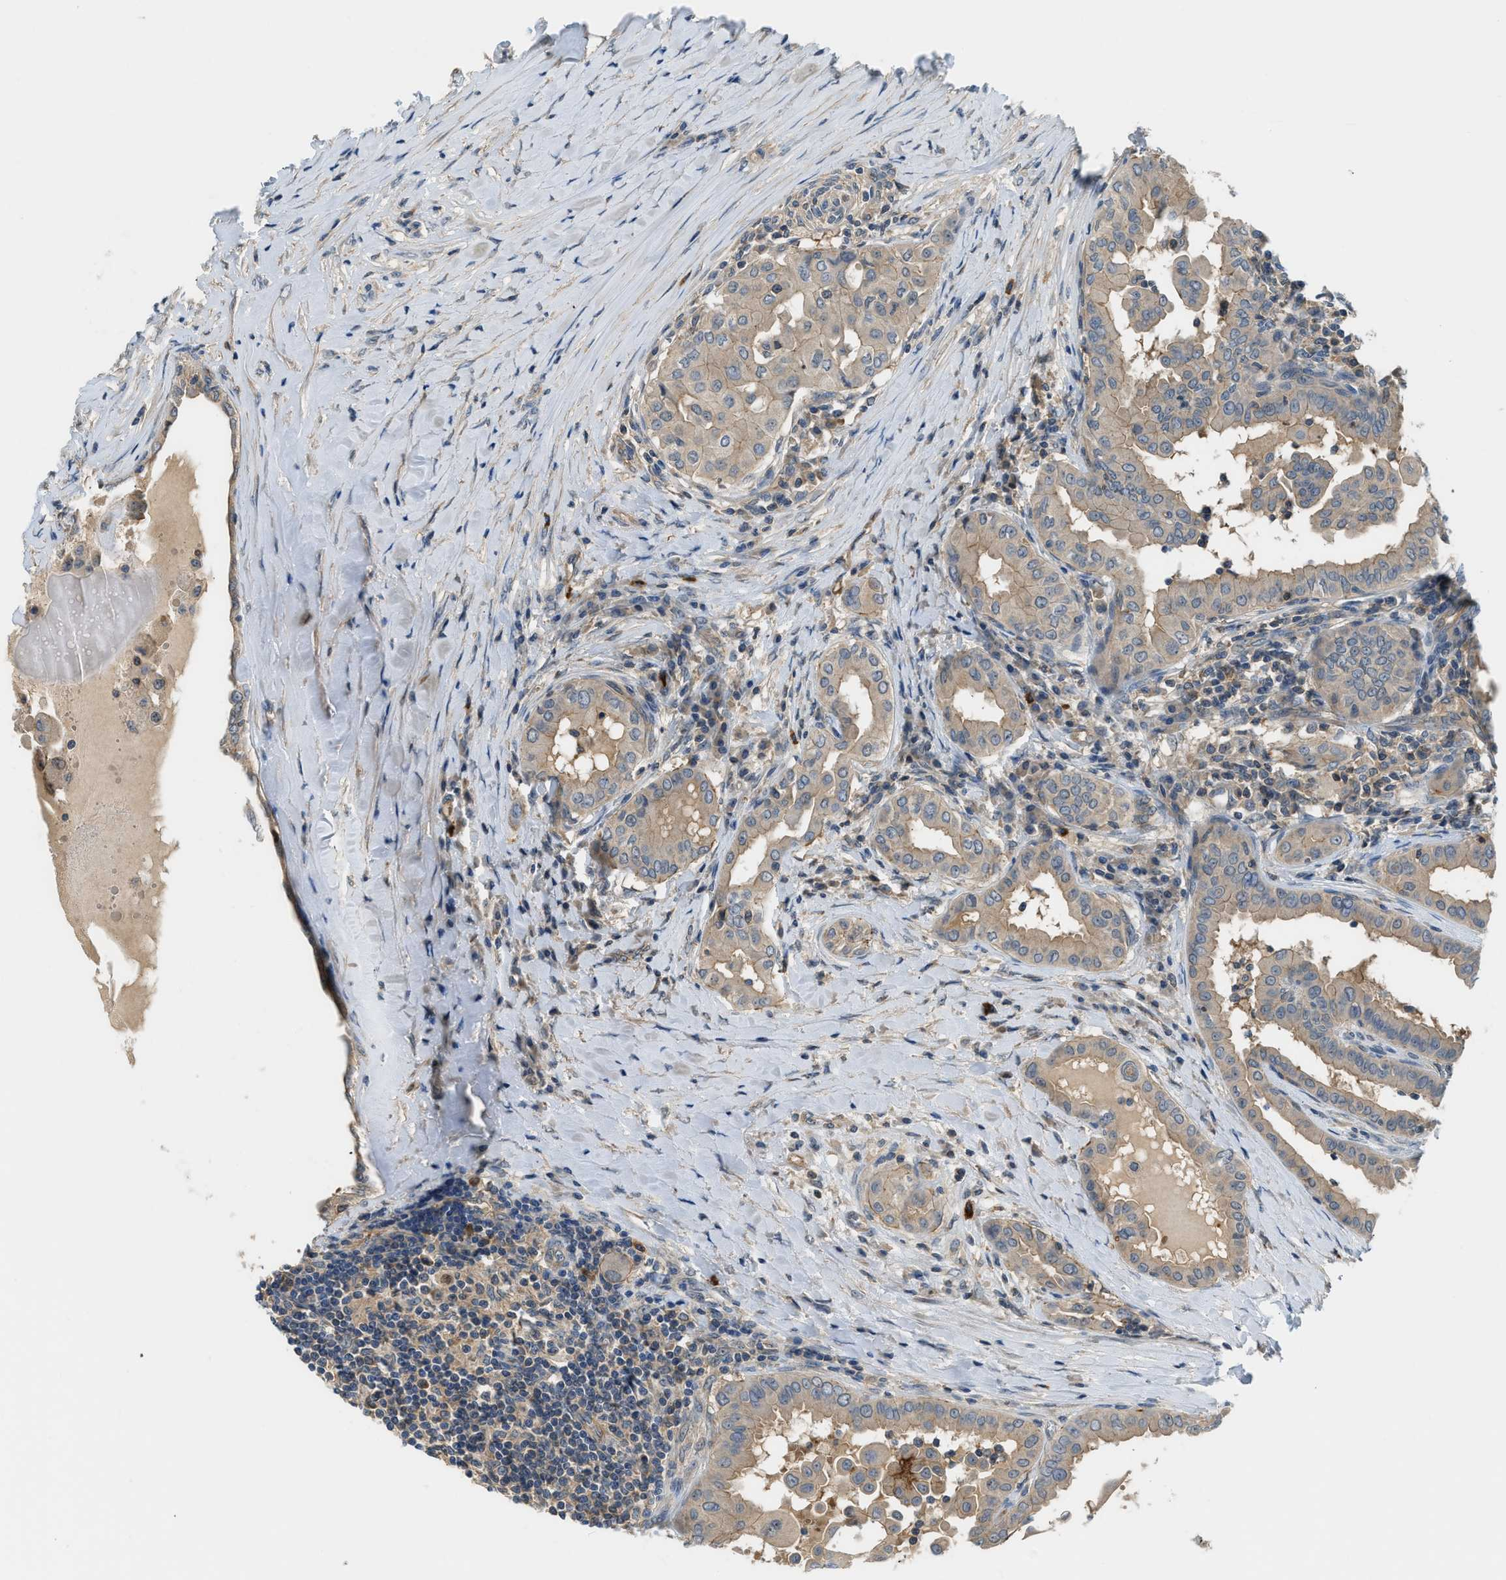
{"staining": {"intensity": "weak", "quantity": ">75%", "location": "cytoplasmic/membranous"}, "tissue": "thyroid cancer", "cell_type": "Tumor cells", "image_type": "cancer", "snomed": [{"axis": "morphology", "description": "Papillary adenocarcinoma, NOS"}, {"axis": "topography", "description": "Thyroid gland"}], "caption": "Brown immunohistochemical staining in human thyroid cancer displays weak cytoplasmic/membranous positivity in approximately >75% of tumor cells.", "gene": "CBLB", "patient": {"sex": "male", "age": 33}}